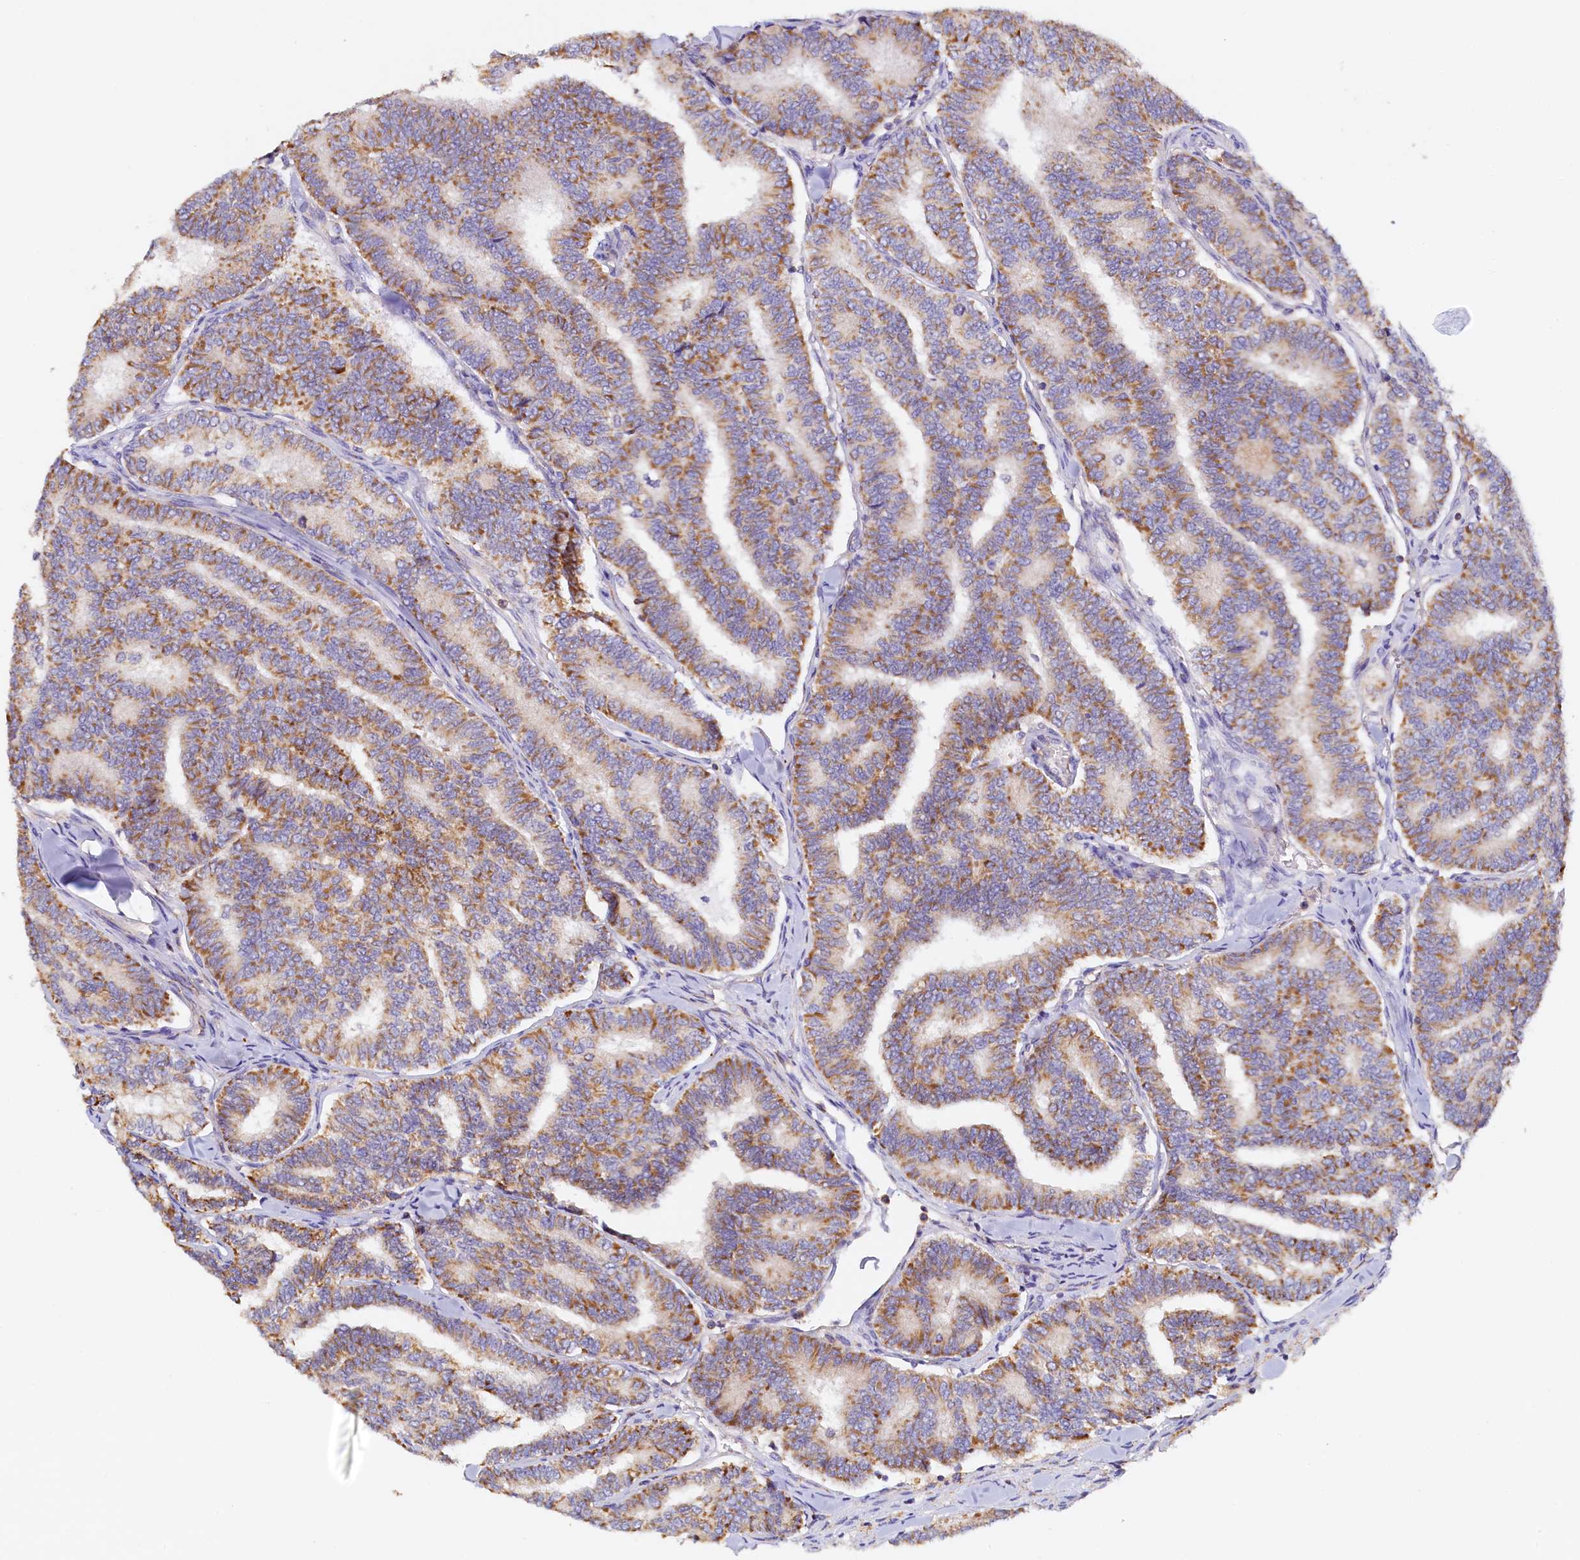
{"staining": {"intensity": "moderate", "quantity": ">75%", "location": "cytoplasmic/membranous"}, "tissue": "thyroid cancer", "cell_type": "Tumor cells", "image_type": "cancer", "snomed": [{"axis": "morphology", "description": "Papillary adenocarcinoma, NOS"}, {"axis": "topography", "description": "Thyroid gland"}], "caption": "Thyroid cancer was stained to show a protein in brown. There is medium levels of moderate cytoplasmic/membranous expression in approximately >75% of tumor cells.", "gene": "POC1A", "patient": {"sex": "female", "age": 35}}